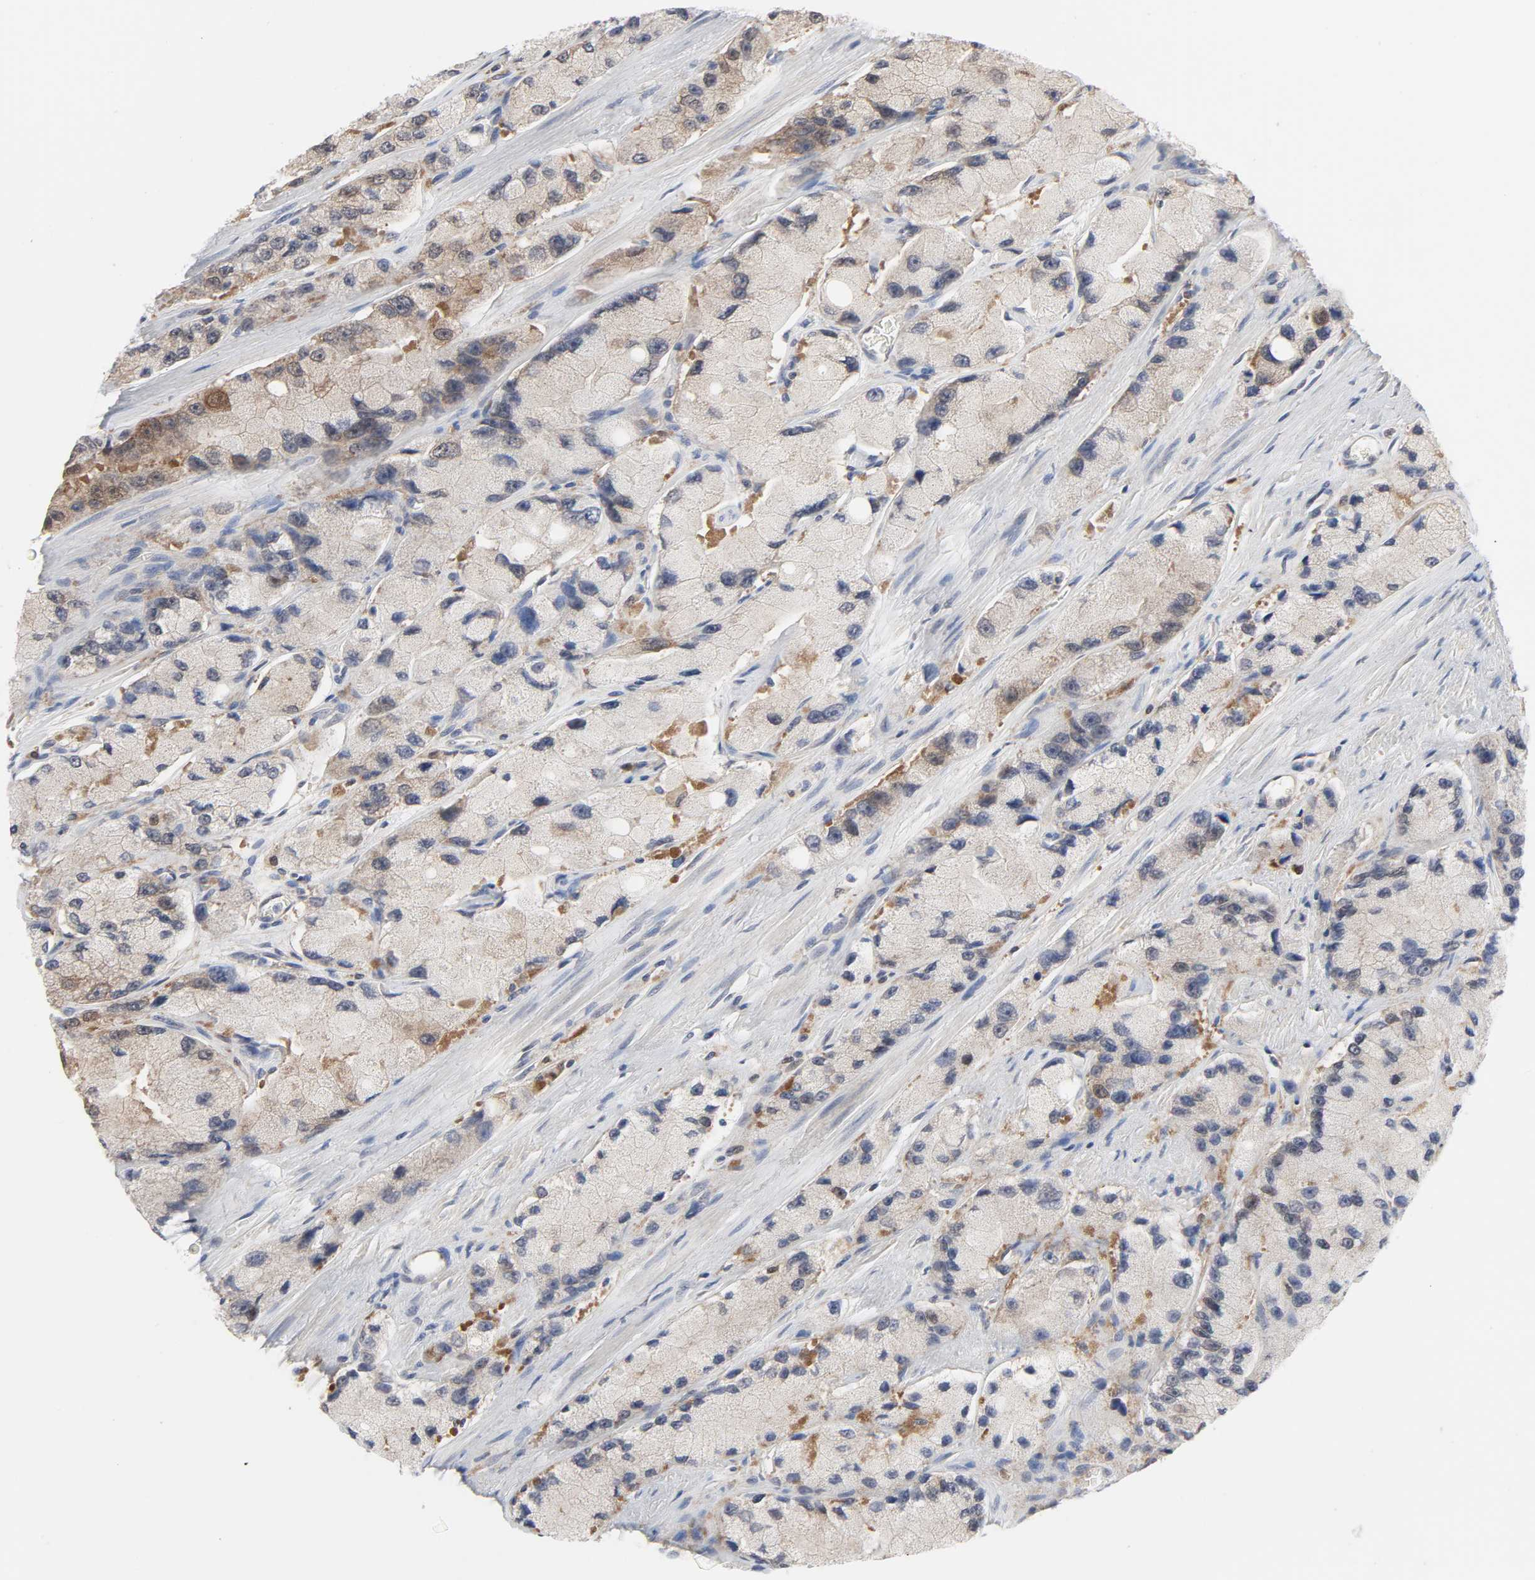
{"staining": {"intensity": "weak", "quantity": ">75%", "location": "cytoplasmic/membranous"}, "tissue": "prostate cancer", "cell_type": "Tumor cells", "image_type": "cancer", "snomed": [{"axis": "morphology", "description": "Adenocarcinoma, High grade"}, {"axis": "topography", "description": "Prostate"}], "caption": "Human prostate adenocarcinoma (high-grade) stained with a protein marker demonstrates weak staining in tumor cells.", "gene": "PRDX1", "patient": {"sex": "male", "age": 58}}